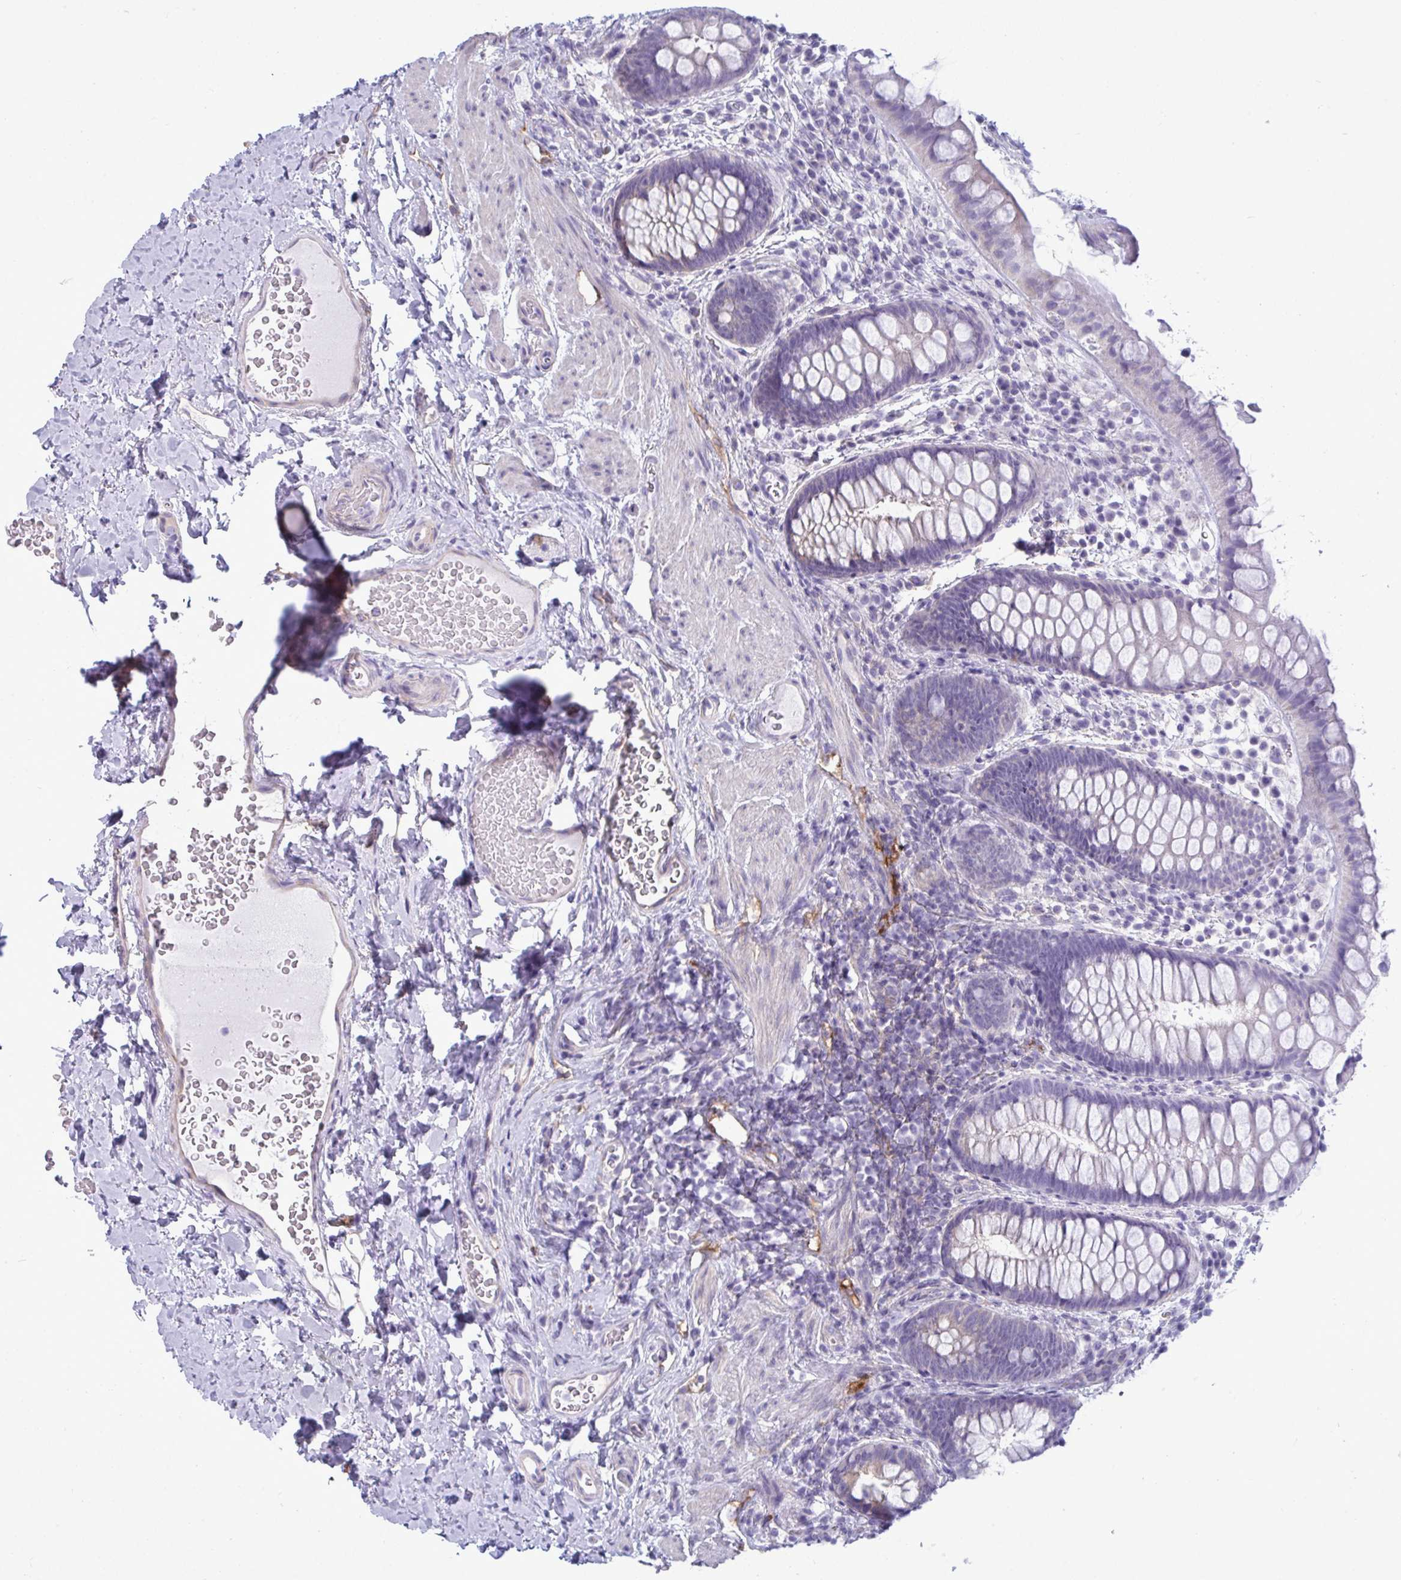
{"staining": {"intensity": "negative", "quantity": "none", "location": "none"}, "tissue": "rectum", "cell_type": "Glandular cells", "image_type": "normal", "snomed": [{"axis": "morphology", "description": "Normal tissue, NOS"}, {"axis": "topography", "description": "Rectum"}], "caption": "An immunohistochemistry photomicrograph of benign rectum is shown. There is no staining in glandular cells of rectum.", "gene": "MYH10", "patient": {"sex": "female", "age": 69}}